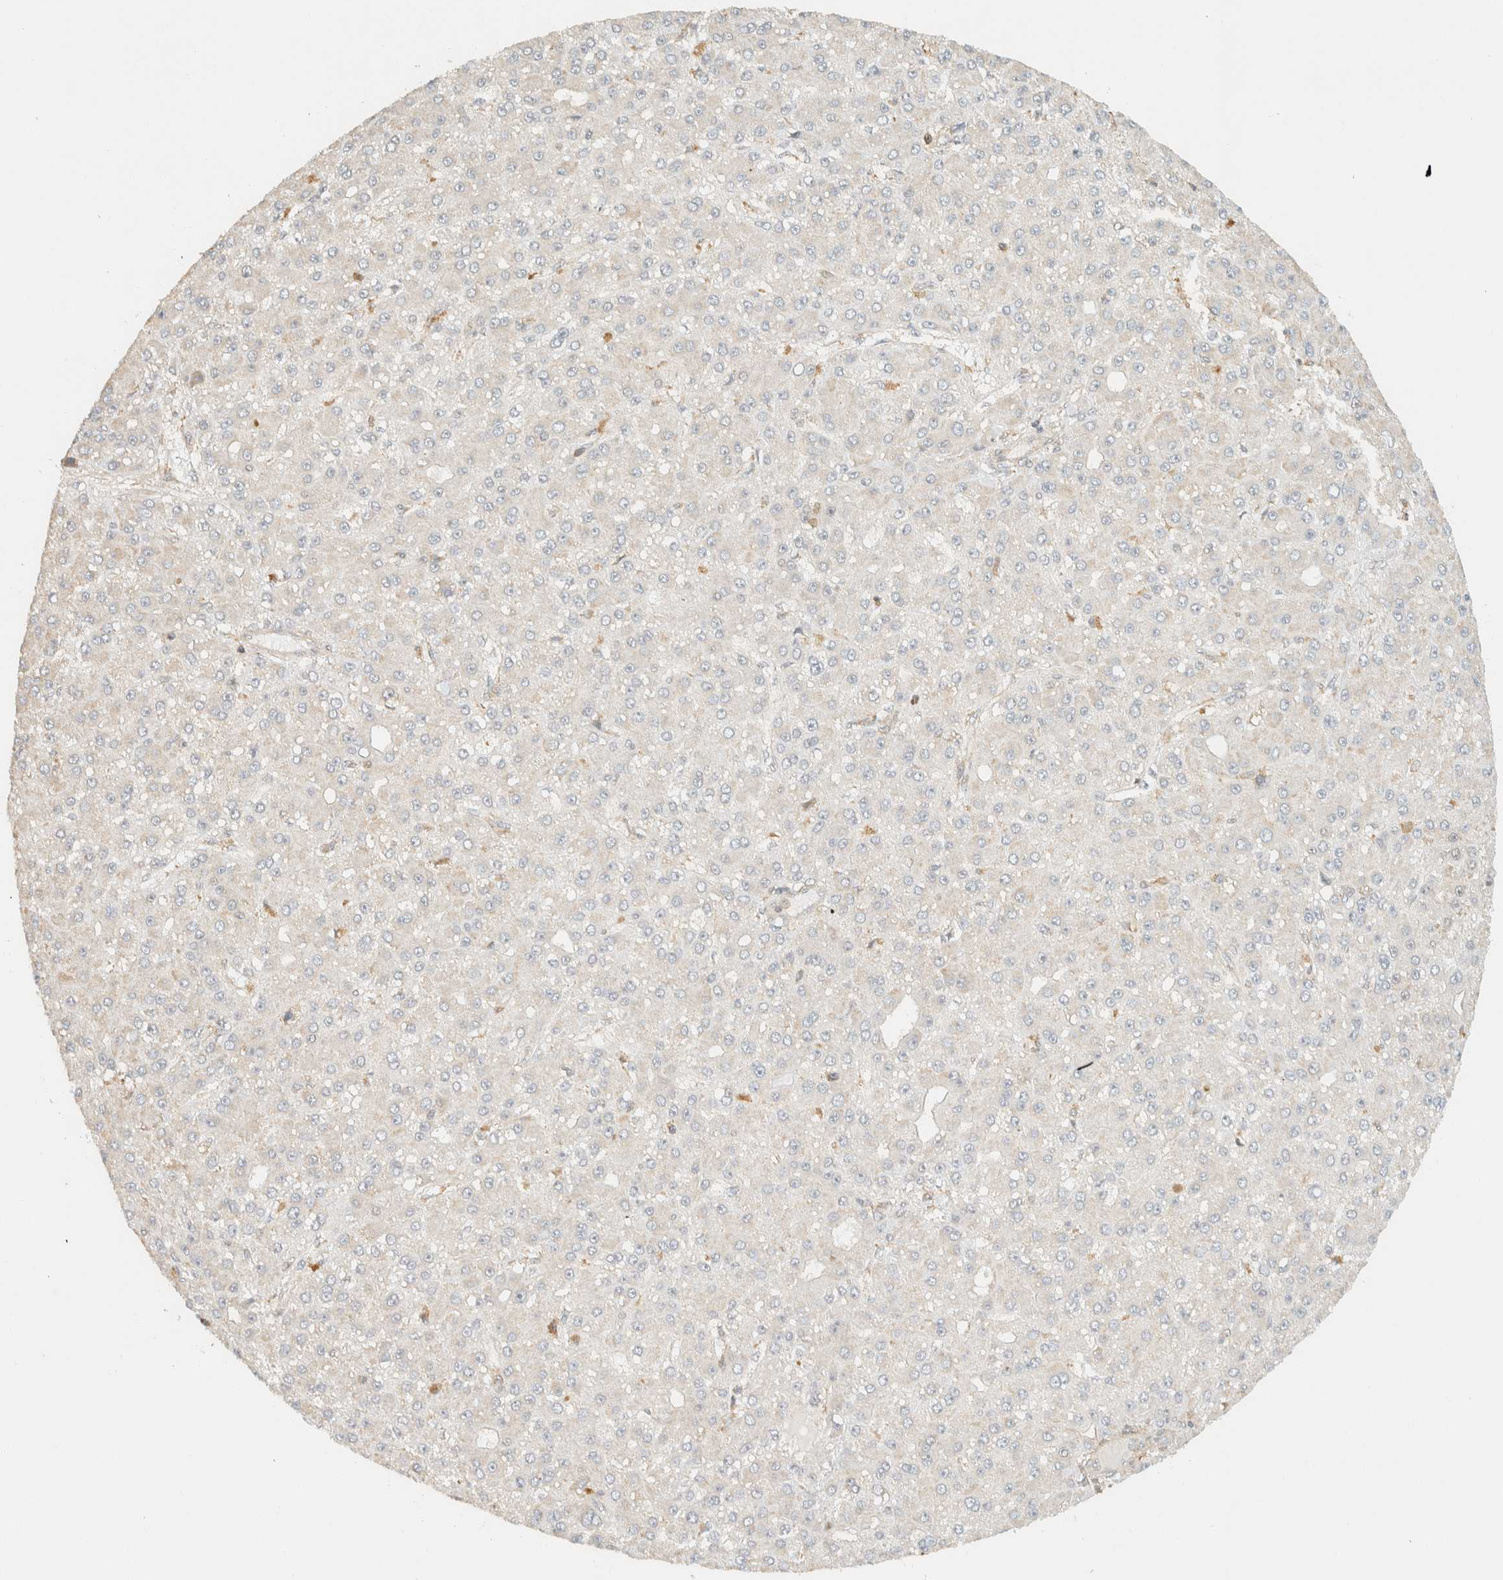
{"staining": {"intensity": "negative", "quantity": "none", "location": "none"}, "tissue": "liver cancer", "cell_type": "Tumor cells", "image_type": "cancer", "snomed": [{"axis": "morphology", "description": "Carcinoma, Hepatocellular, NOS"}, {"axis": "topography", "description": "Liver"}], "caption": "Tumor cells show no significant positivity in liver cancer (hepatocellular carcinoma).", "gene": "ARFGEF1", "patient": {"sex": "male", "age": 67}}